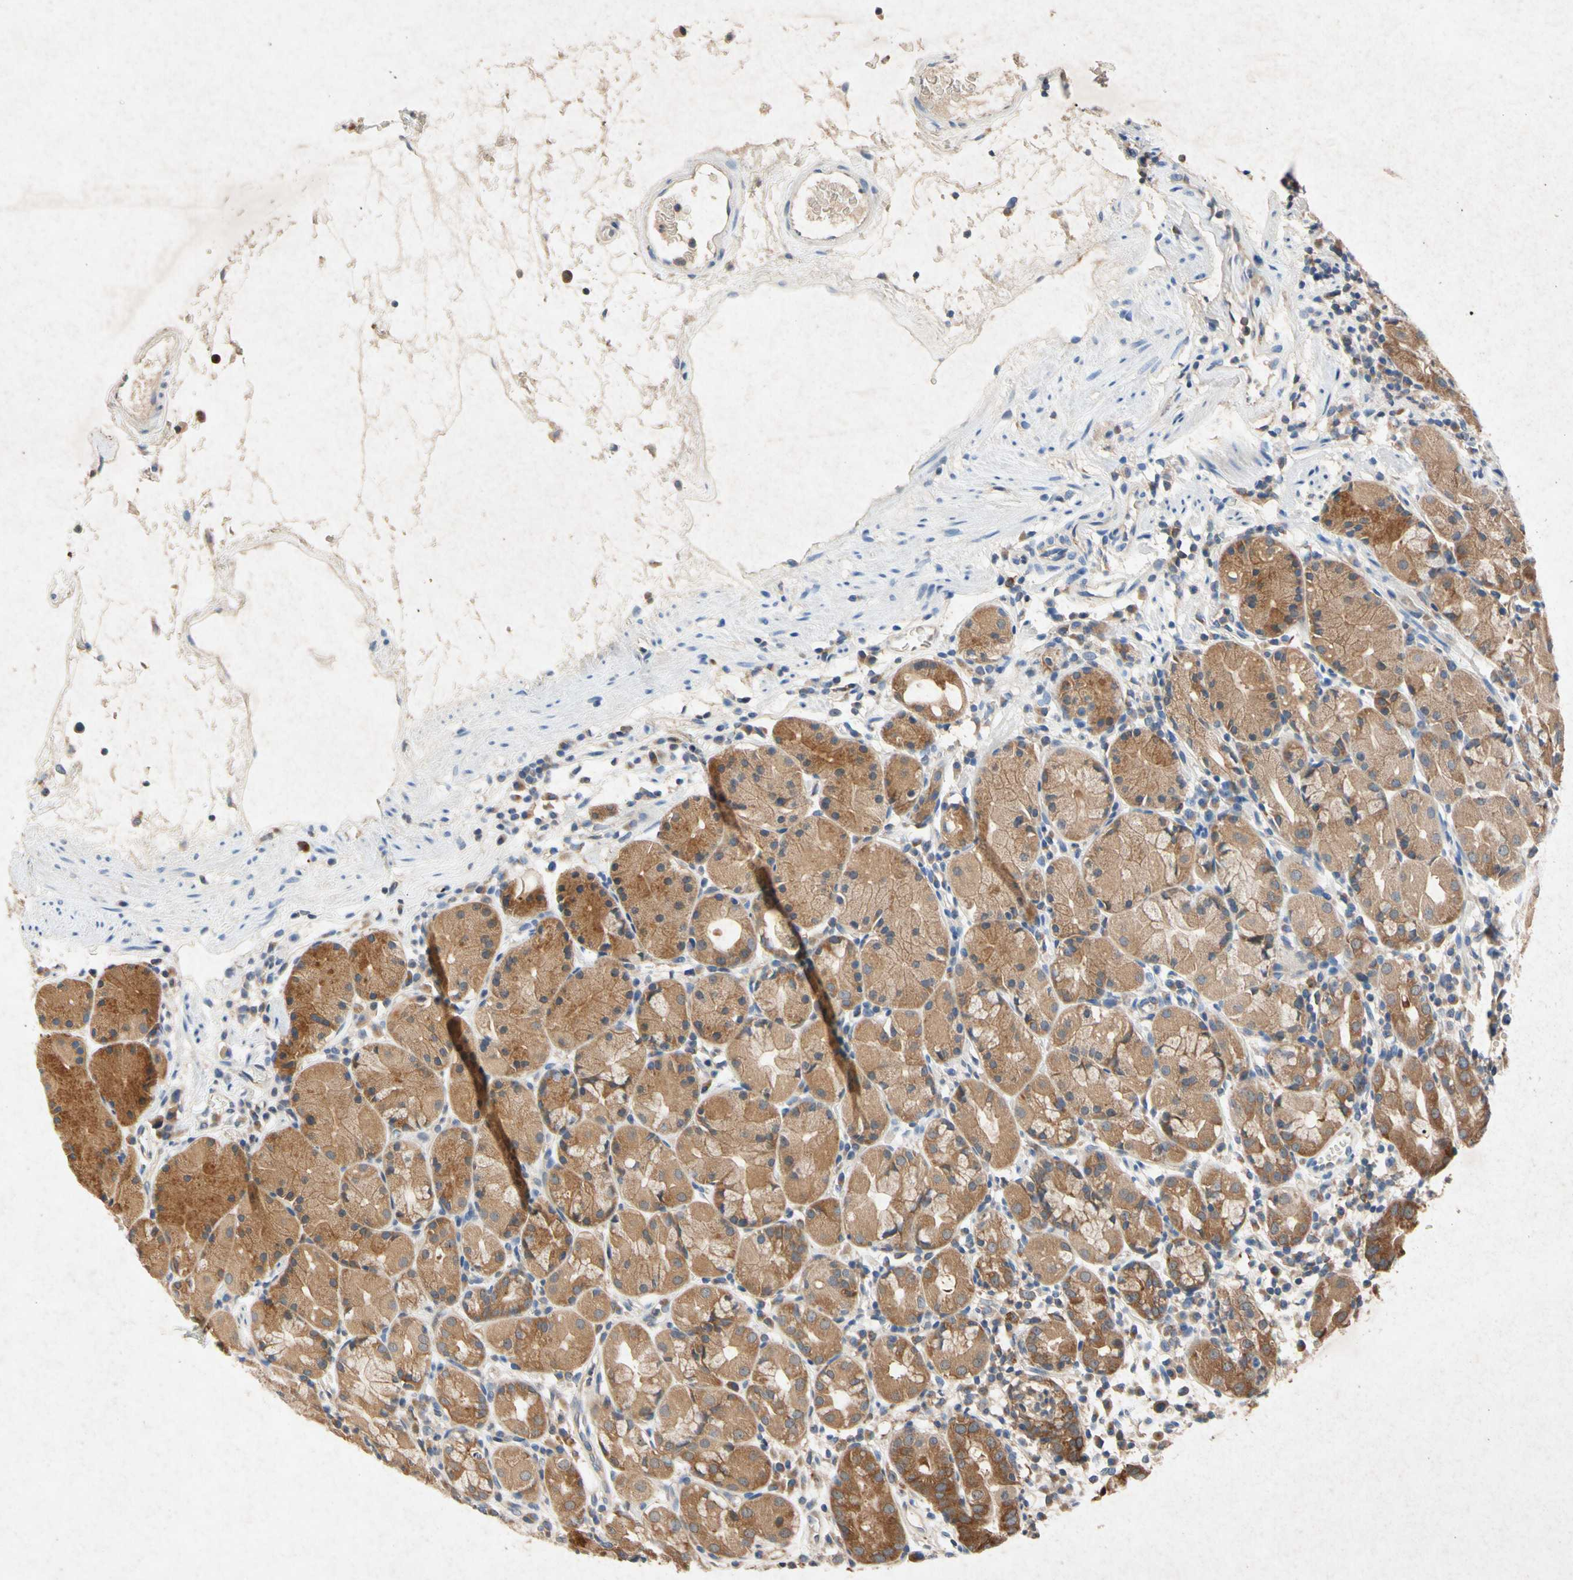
{"staining": {"intensity": "moderate", "quantity": ">75%", "location": "cytoplasmic/membranous"}, "tissue": "stomach", "cell_type": "Glandular cells", "image_type": "normal", "snomed": [{"axis": "morphology", "description": "Normal tissue, NOS"}, {"axis": "topography", "description": "Stomach"}, {"axis": "topography", "description": "Stomach, lower"}], "caption": "Unremarkable stomach shows moderate cytoplasmic/membranous expression in about >75% of glandular cells.", "gene": "RPS6KA1", "patient": {"sex": "female", "age": 75}}